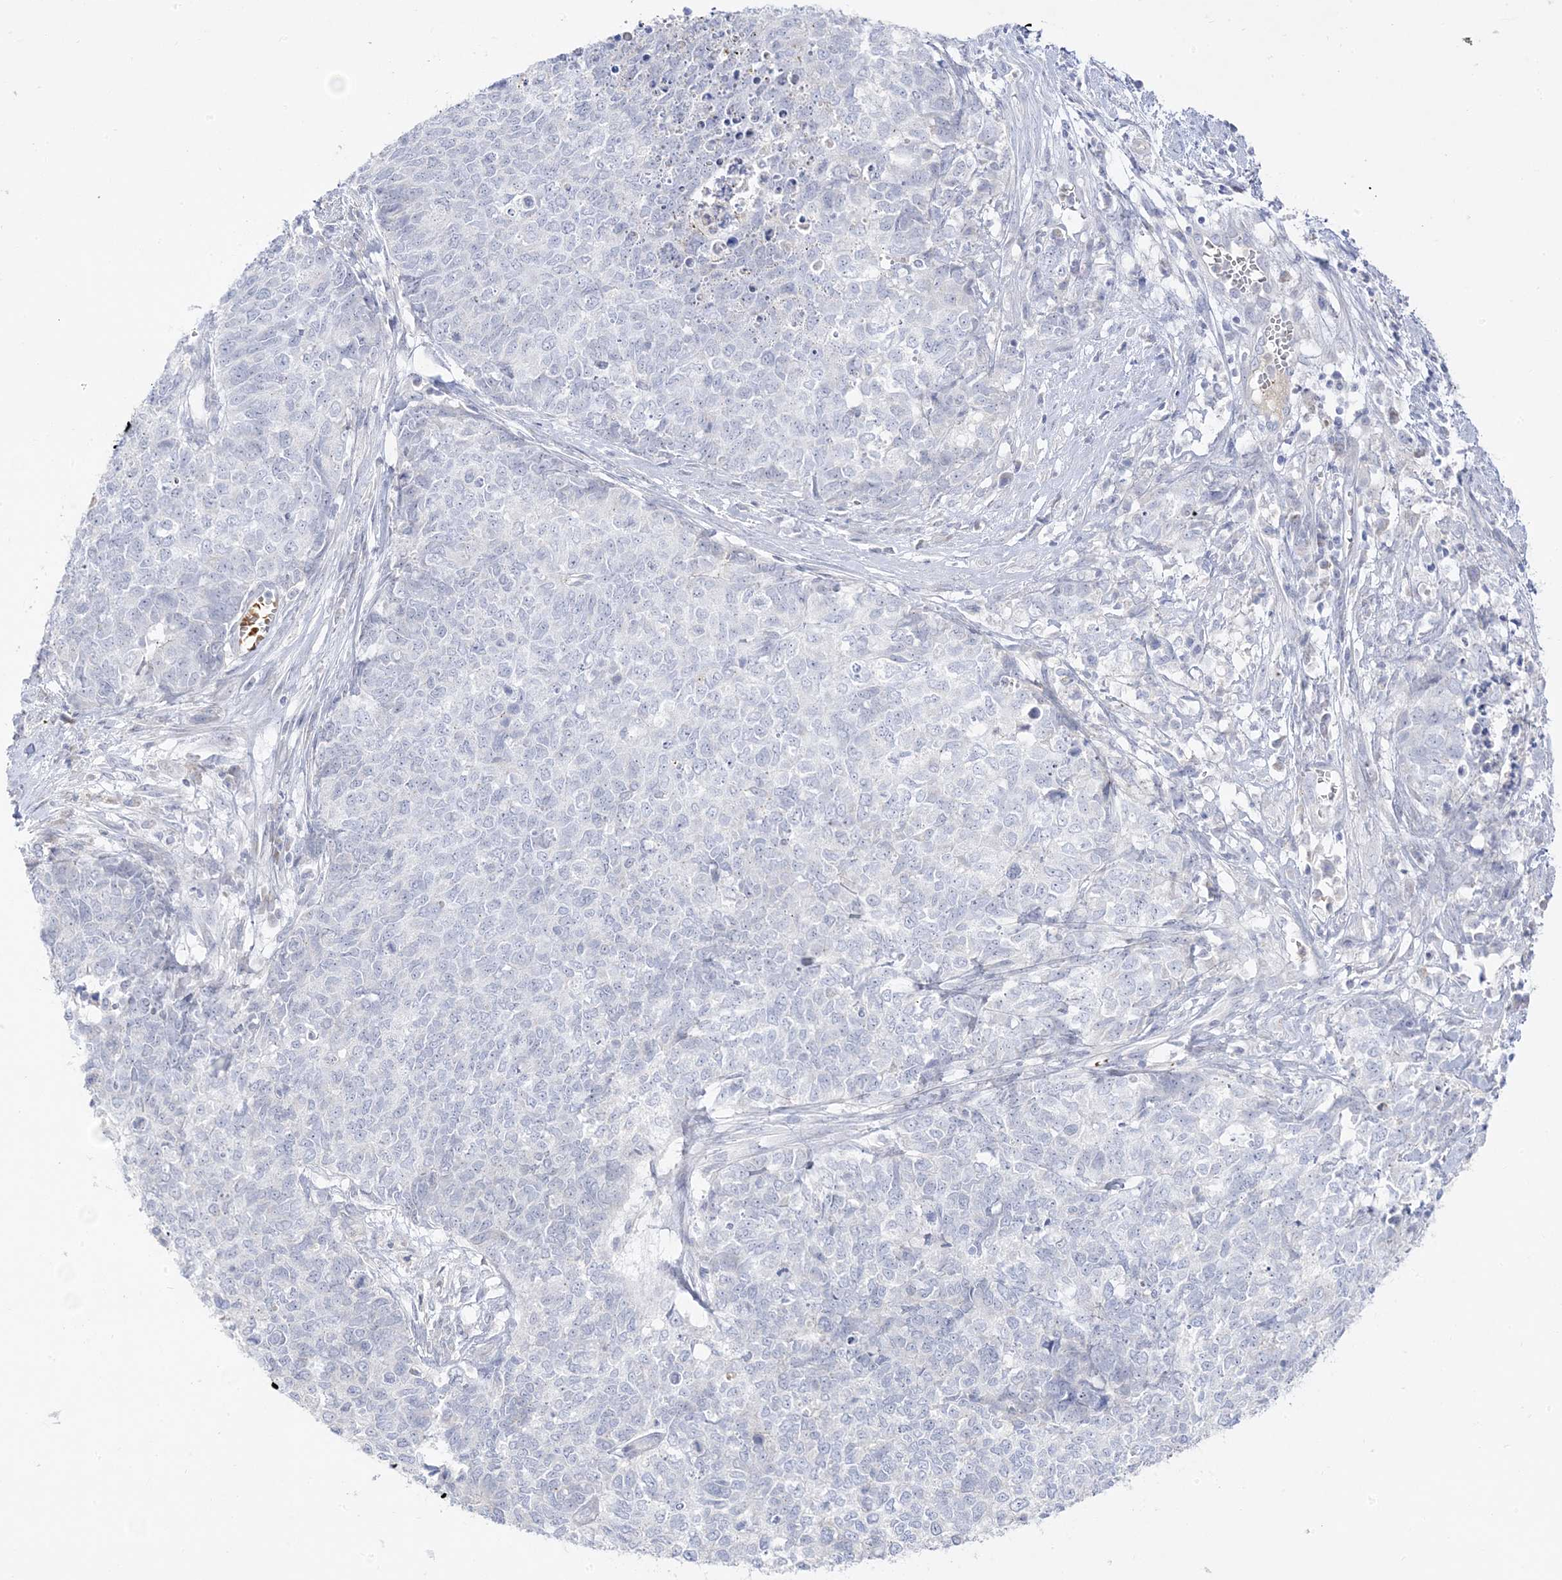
{"staining": {"intensity": "negative", "quantity": "none", "location": "none"}, "tissue": "cervical cancer", "cell_type": "Tumor cells", "image_type": "cancer", "snomed": [{"axis": "morphology", "description": "Squamous cell carcinoma, NOS"}, {"axis": "topography", "description": "Cervix"}], "caption": "An IHC photomicrograph of cervical cancer (squamous cell carcinoma) is shown. There is no staining in tumor cells of cervical cancer (squamous cell carcinoma).", "gene": "TRANK1", "patient": {"sex": "female", "age": 63}}